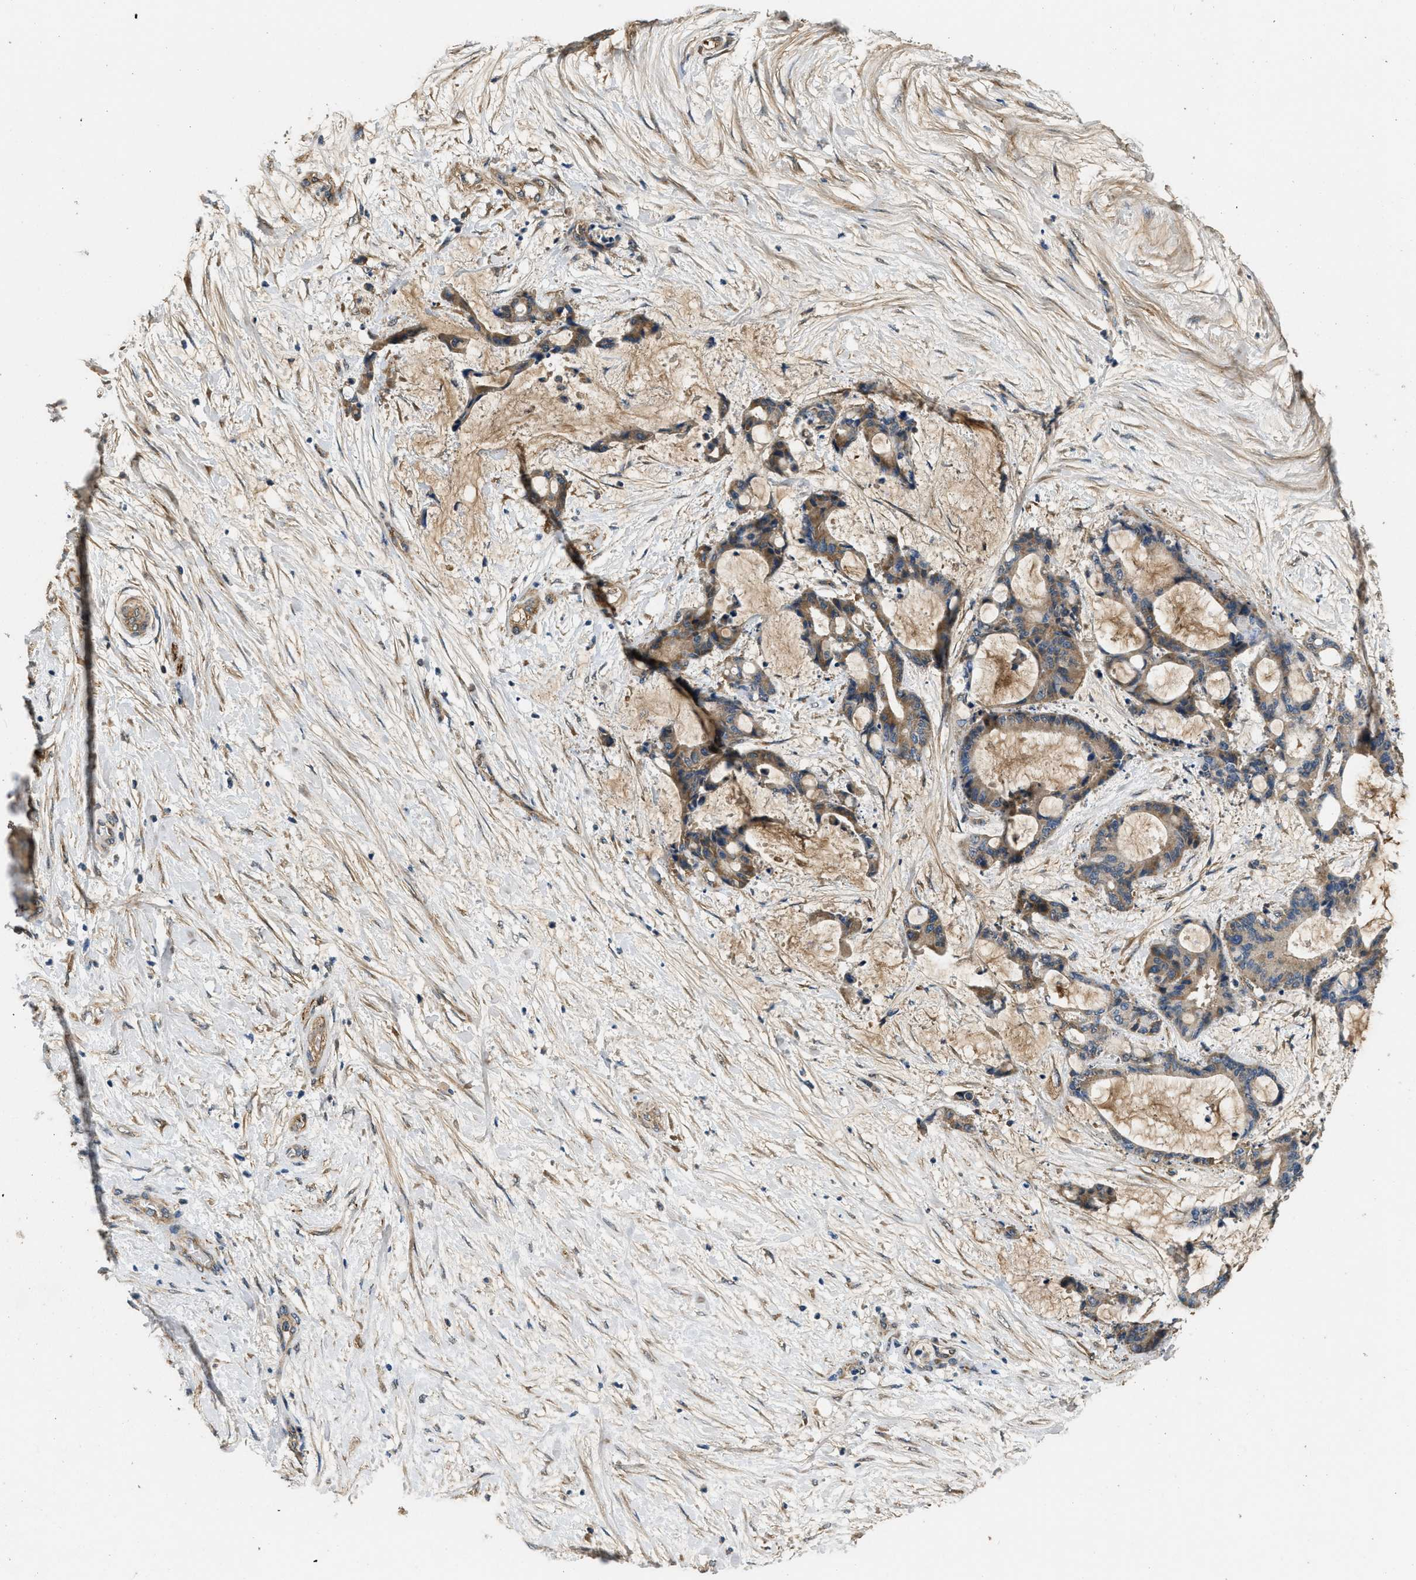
{"staining": {"intensity": "moderate", "quantity": "25%-75%", "location": "cytoplasmic/membranous"}, "tissue": "liver cancer", "cell_type": "Tumor cells", "image_type": "cancer", "snomed": [{"axis": "morphology", "description": "Cholangiocarcinoma"}, {"axis": "topography", "description": "Liver"}], "caption": "The image displays a brown stain indicating the presence of a protein in the cytoplasmic/membranous of tumor cells in liver cancer (cholangiocarcinoma). The protein of interest is shown in brown color, while the nuclei are stained blue.", "gene": "THBS2", "patient": {"sex": "female", "age": 73}}